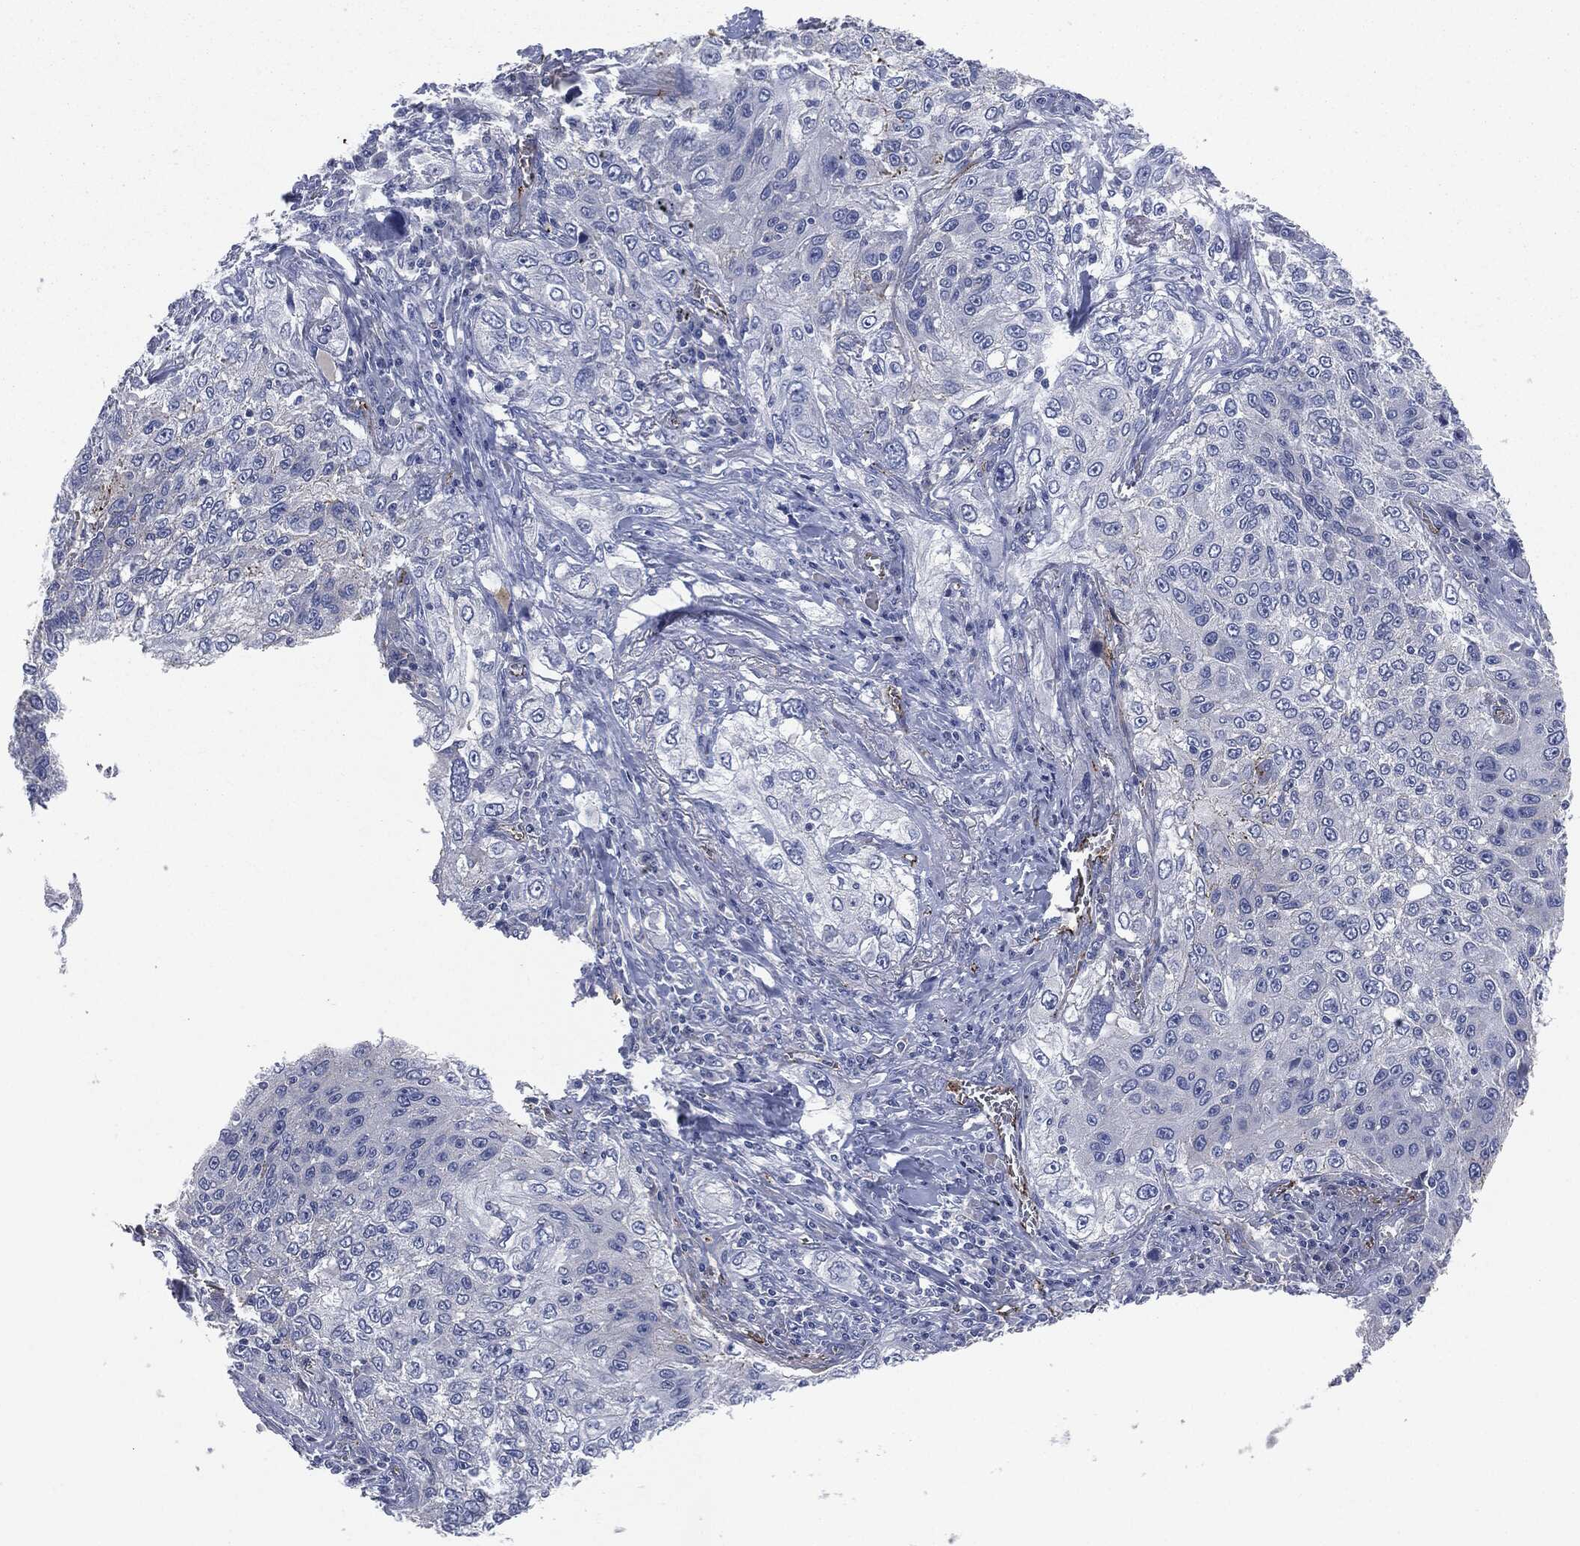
{"staining": {"intensity": "negative", "quantity": "none", "location": "none"}, "tissue": "lung cancer", "cell_type": "Tumor cells", "image_type": "cancer", "snomed": [{"axis": "morphology", "description": "Squamous cell carcinoma, NOS"}, {"axis": "topography", "description": "Lung"}], "caption": "High magnification brightfield microscopy of lung cancer (squamous cell carcinoma) stained with DAB (3,3'-diaminobenzidine) (brown) and counterstained with hematoxylin (blue): tumor cells show no significant expression.", "gene": "APOB", "patient": {"sex": "female", "age": 69}}